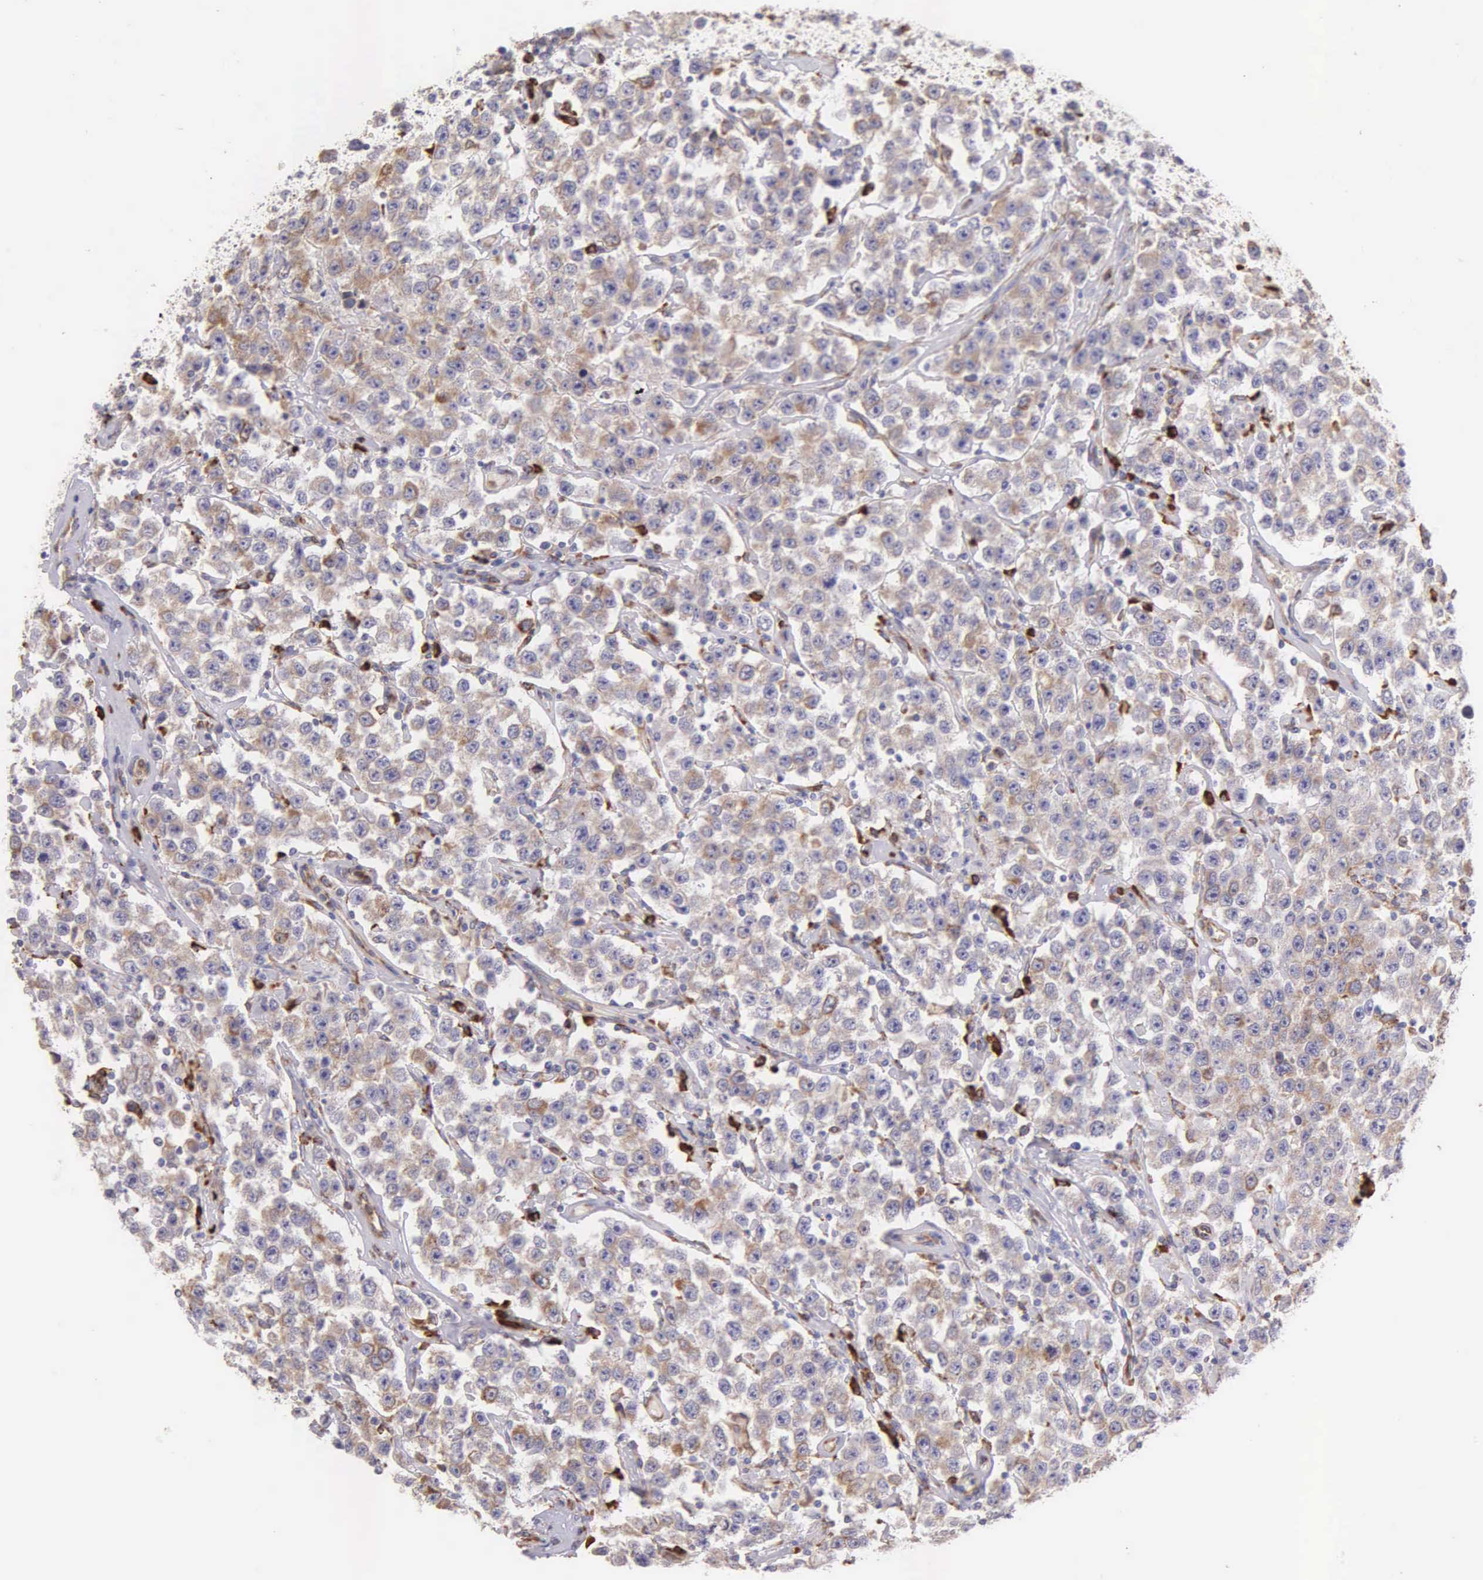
{"staining": {"intensity": "weak", "quantity": ">75%", "location": "cytoplasmic/membranous"}, "tissue": "testis cancer", "cell_type": "Tumor cells", "image_type": "cancer", "snomed": [{"axis": "morphology", "description": "Seminoma, NOS"}, {"axis": "topography", "description": "Testis"}], "caption": "Weak cytoplasmic/membranous expression is appreciated in approximately >75% of tumor cells in testis seminoma.", "gene": "CKAP4", "patient": {"sex": "male", "age": 52}}